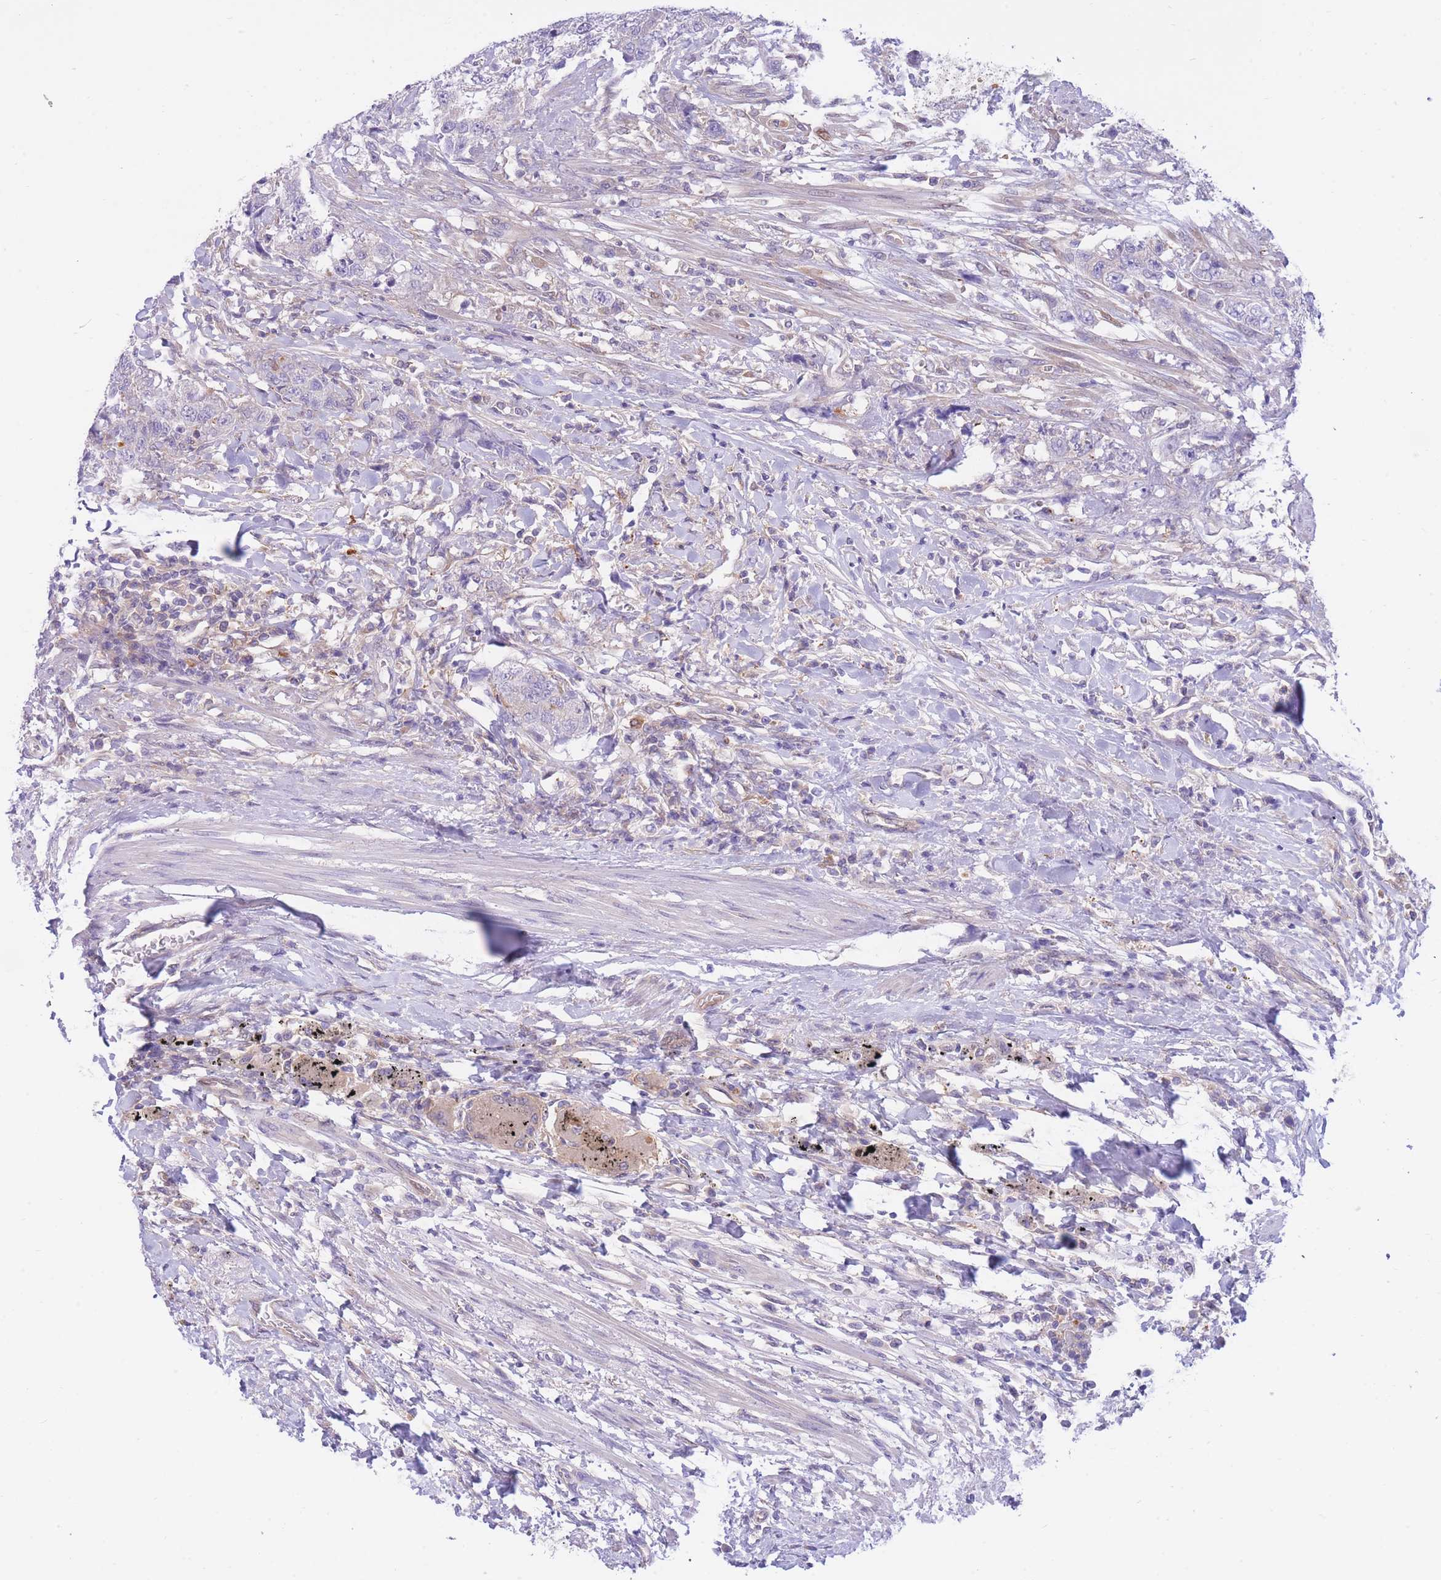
{"staining": {"intensity": "negative", "quantity": "none", "location": "none"}, "tissue": "urothelial cancer", "cell_type": "Tumor cells", "image_type": "cancer", "snomed": [{"axis": "morphology", "description": "Urothelial carcinoma, High grade"}, {"axis": "topography", "description": "Urinary bladder"}], "caption": "Tumor cells are negative for protein expression in human urothelial carcinoma (high-grade).", "gene": "NAMPT", "patient": {"sex": "female", "age": 78}}